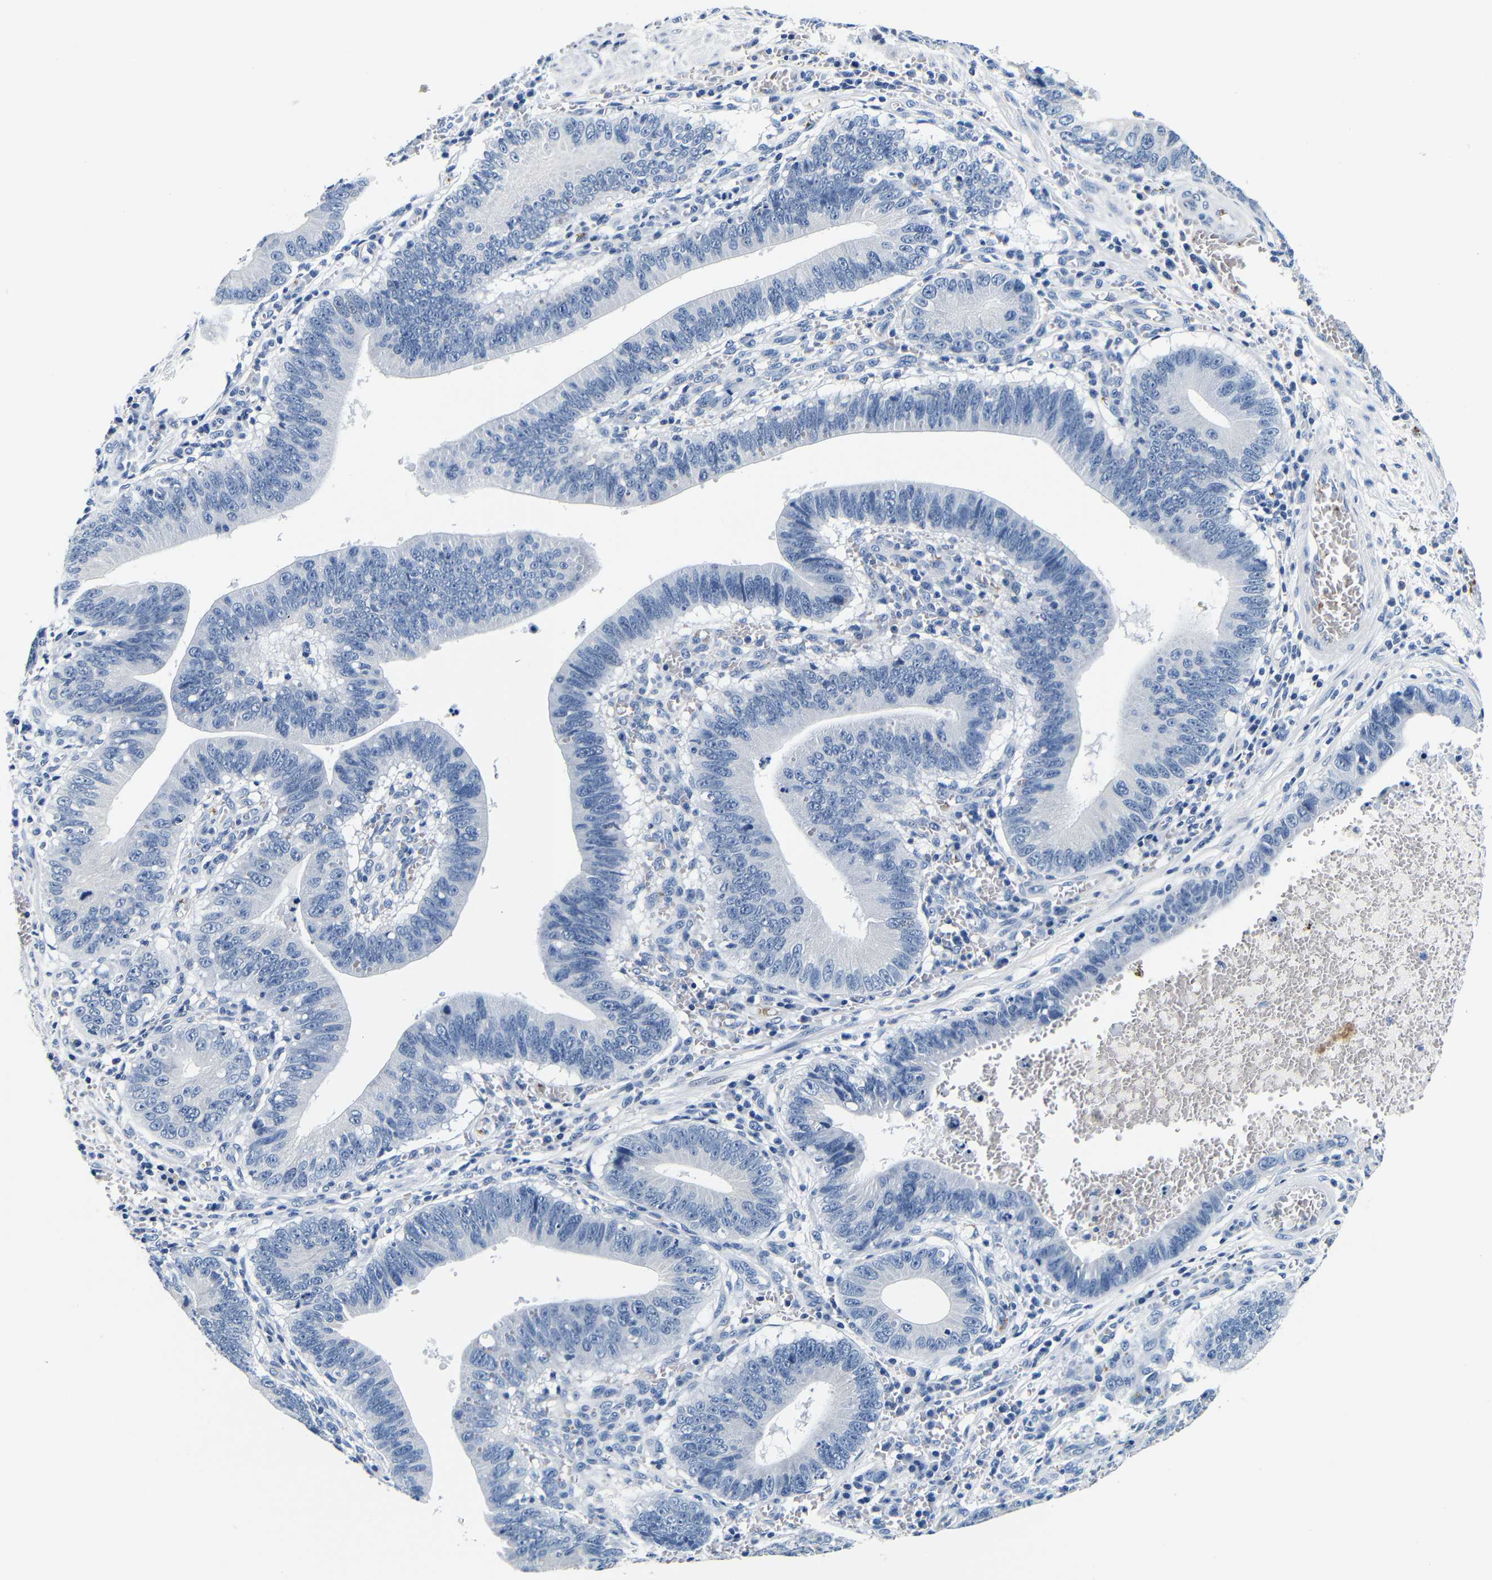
{"staining": {"intensity": "negative", "quantity": "none", "location": "none"}, "tissue": "stomach cancer", "cell_type": "Tumor cells", "image_type": "cancer", "snomed": [{"axis": "morphology", "description": "Adenocarcinoma, NOS"}, {"axis": "topography", "description": "Stomach"}, {"axis": "topography", "description": "Gastric cardia"}], "caption": "An image of stomach cancer (adenocarcinoma) stained for a protein displays no brown staining in tumor cells.", "gene": "GP1BA", "patient": {"sex": "male", "age": 59}}